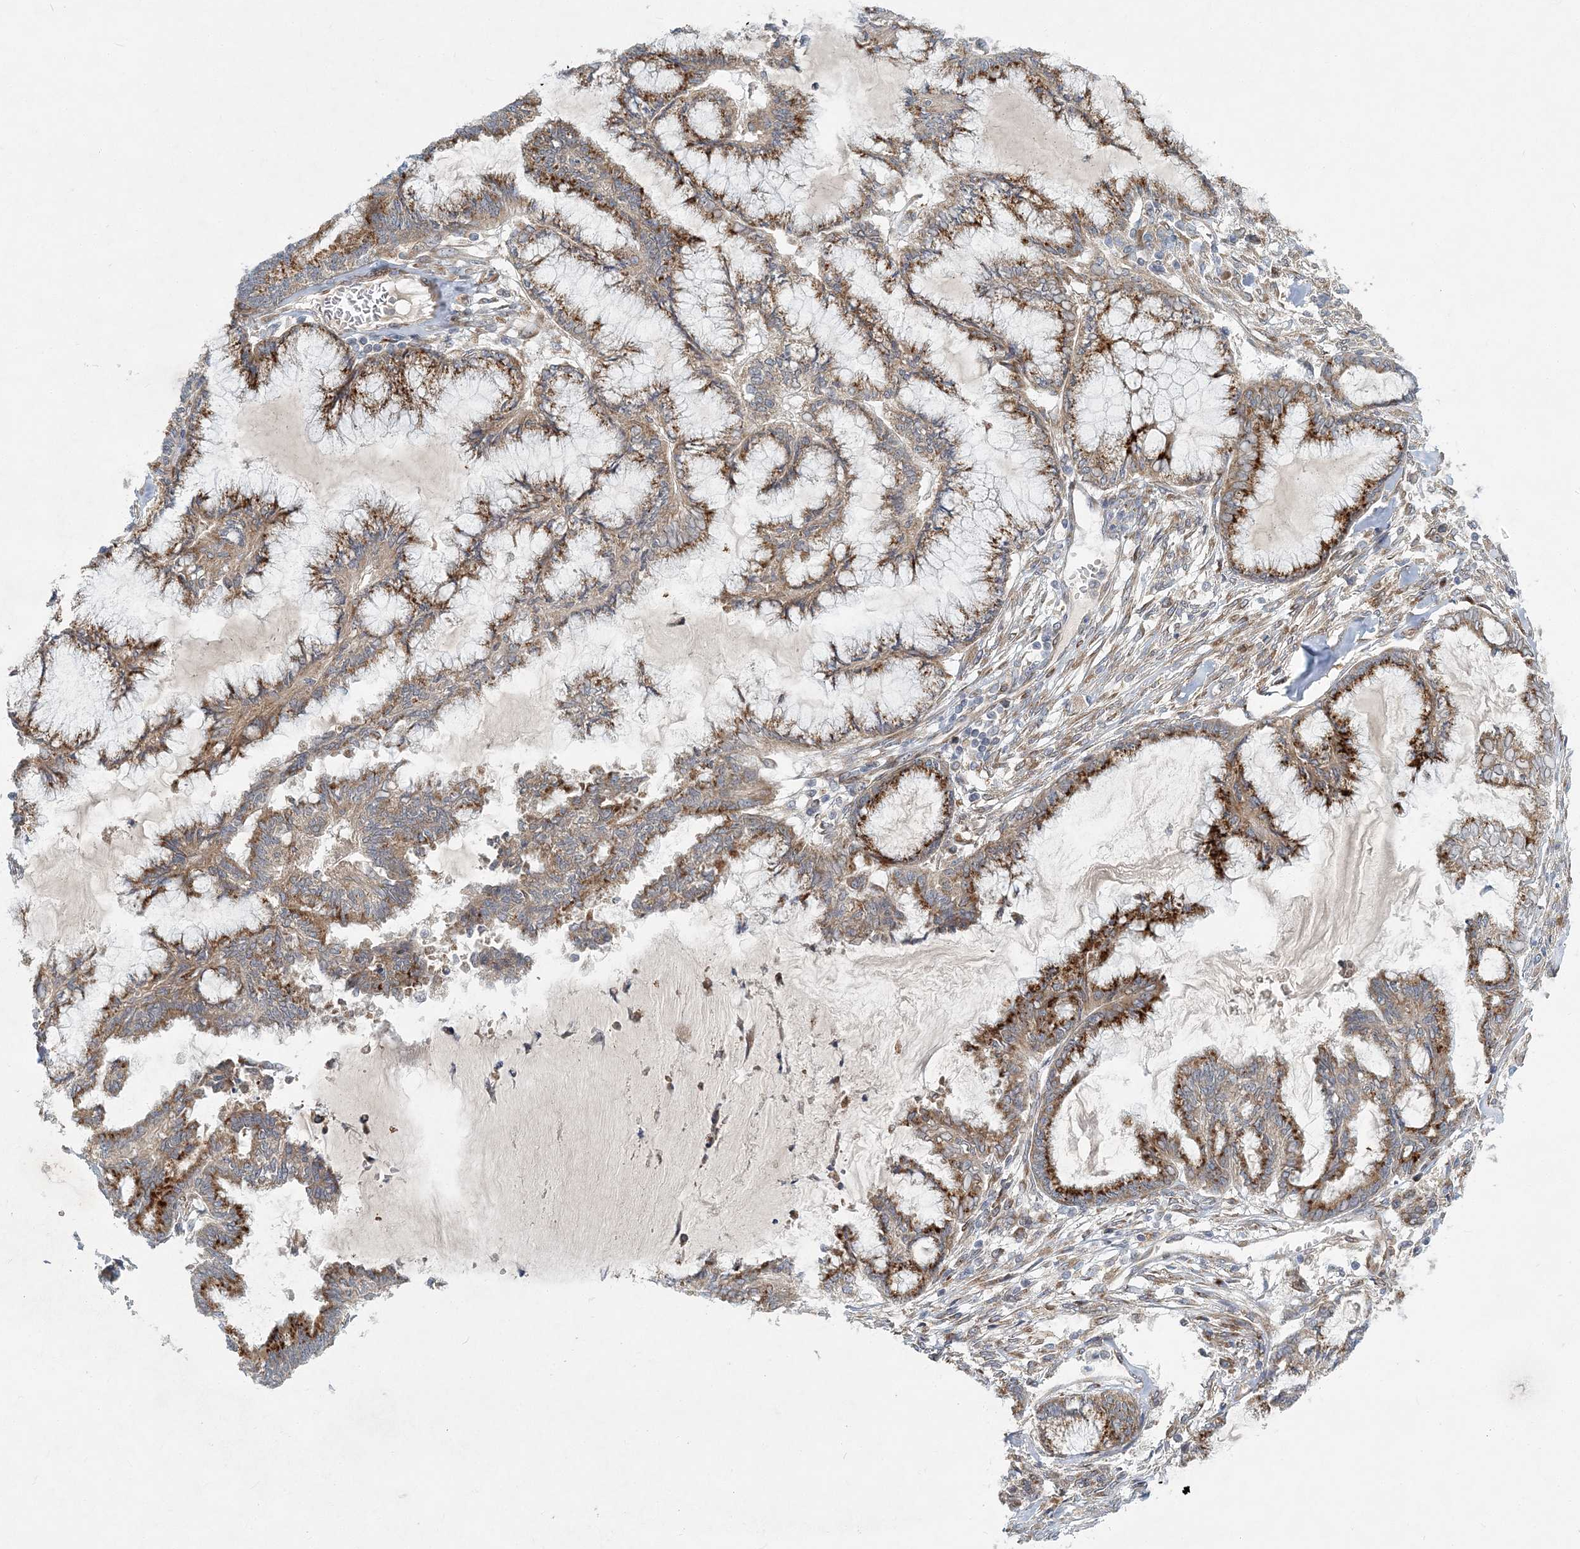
{"staining": {"intensity": "strong", "quantity": ">75%", "location": "cytoplasmic/membranous"}, "tissue": "endometrial cancer", "cell_type": "Tumor cells", "image_type": "cancer", "snomed": [{"axis": "morphology", "description": "Adenocarcinoma, NOS"}, {"axis": "topography", "description": "Endometrium"}], "caption": "Adenocarcinoma (endometrial) was stained to show a protein in brown. There is high levels of strong cytoplasmic/membranous expression in approximately >75% of tumor cells.", "gene": "NBAS", "patient": {"sex": "female", "age": 86}}